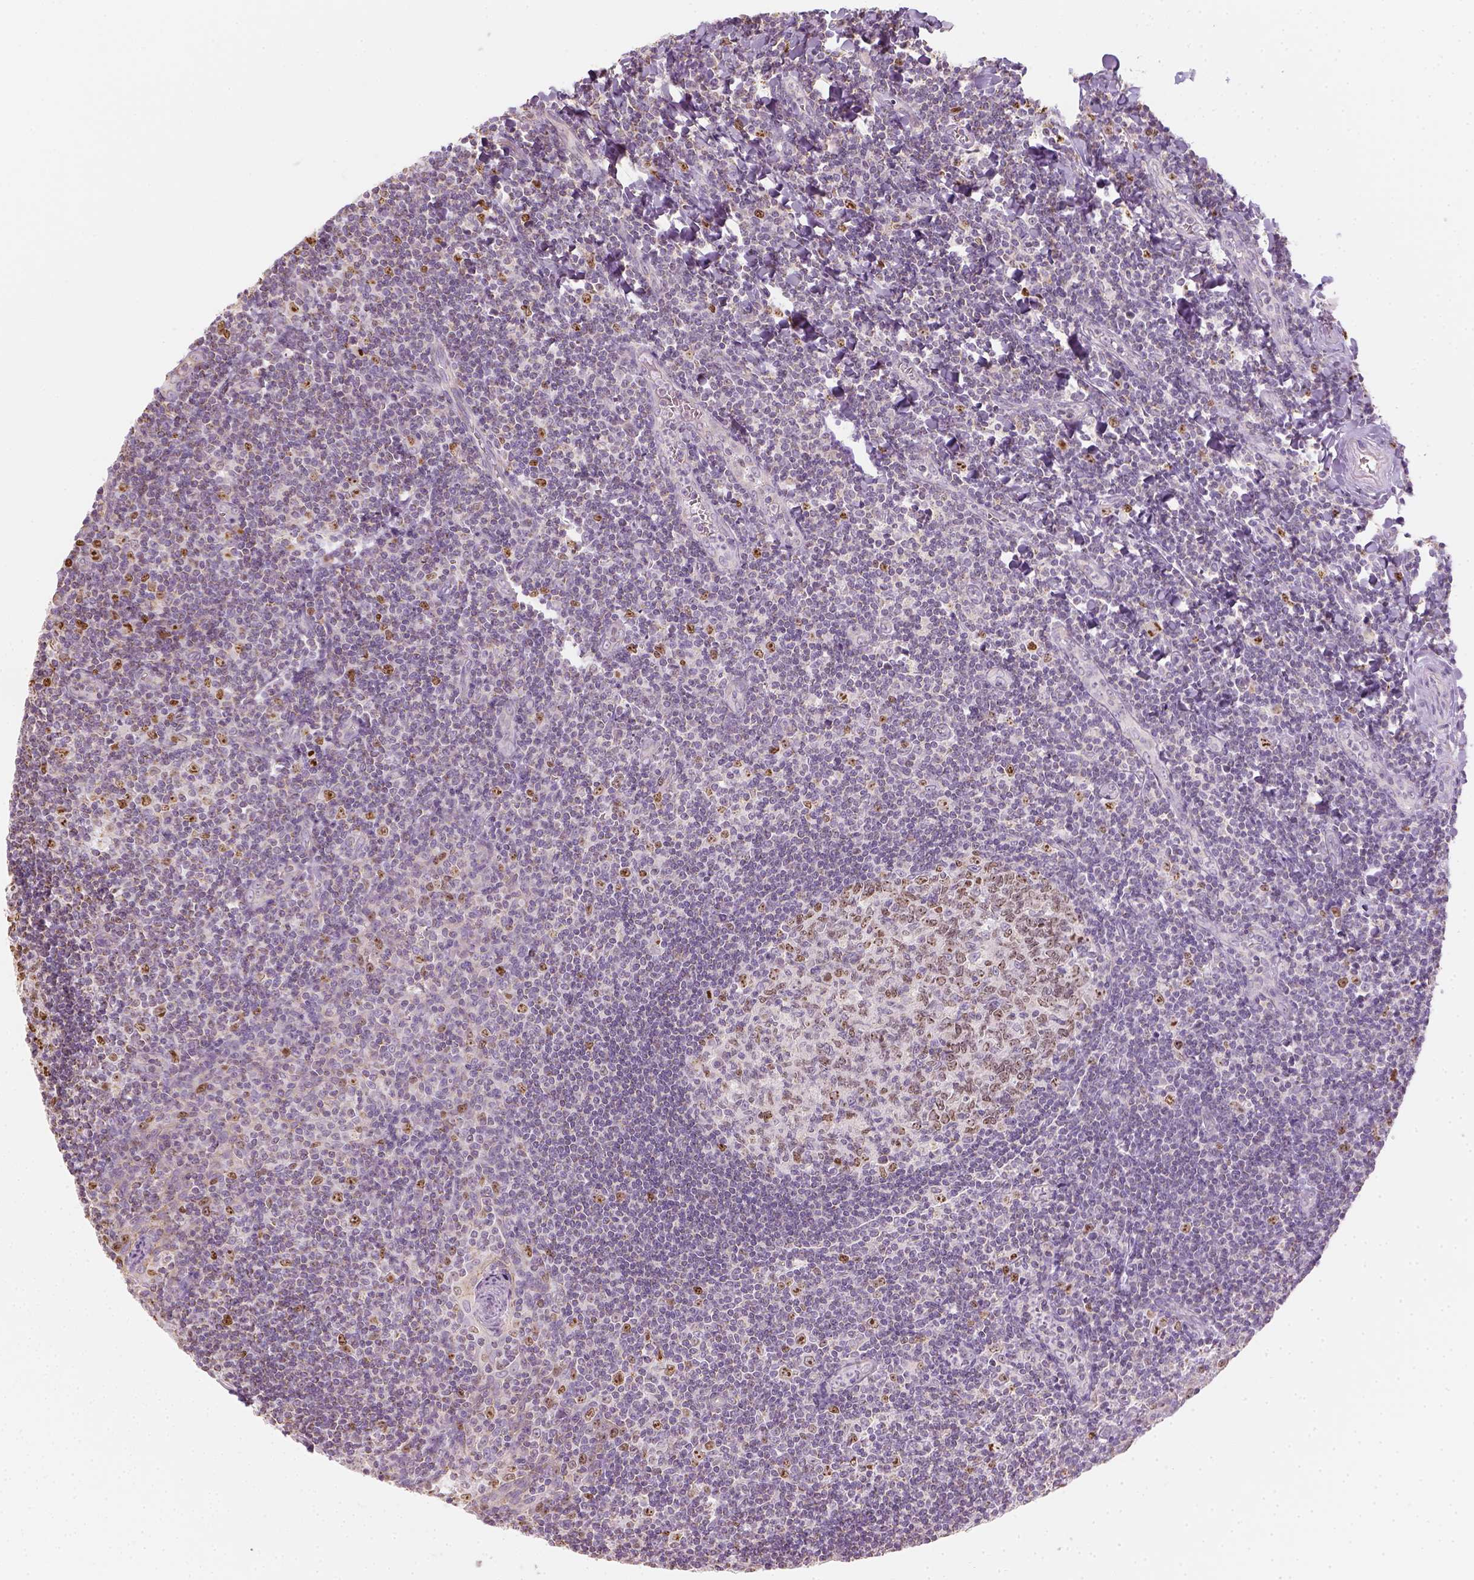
{"staining": {"intensity": "weak", "quantity": "25%-75%", "location": "nuclear"}, "tissue": "tonsil", "cell_type": "Germinal center cells", "image_type": "normal", "snomed": [{"axis": "morphology", "description": "Normal tissue, NOS"}, {"axis": "morphology", "description": "Inflammation, NOS"}, {"axis": "topography", "description": "Tonsil"}], "caption": "Weak nuclear protein expression is identified in approximately 25%-75% of germinal center cells in tonsil.", "gene": "LCA5", "patient": {"sex": "female", "age": 31}}